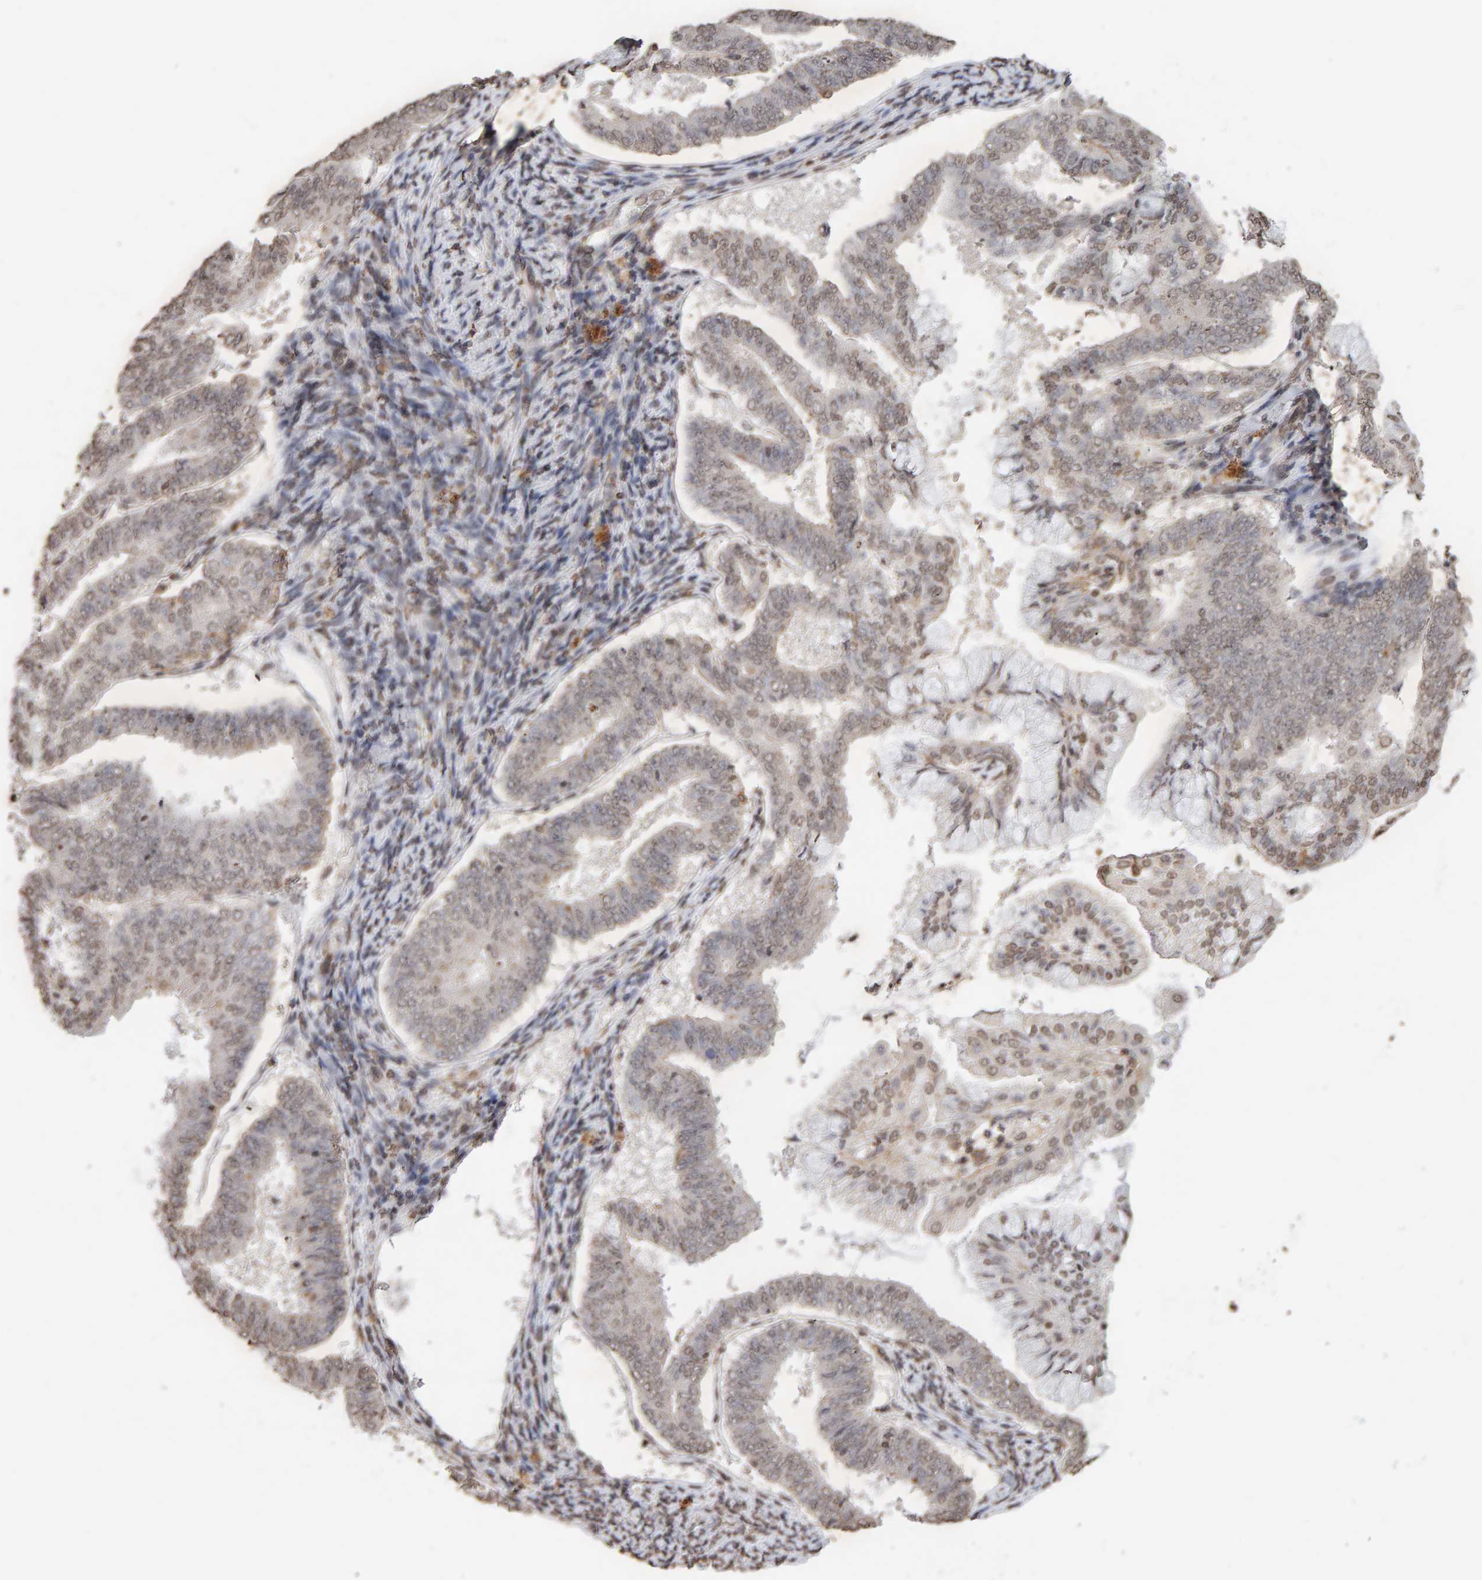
{"staining": {"intensity": "weak", "quantity": ">75%", "location": "nuclear"}, "tissue": "endometrial cancer", "cell_type": "Tumor cells", "image_type": "cancer", "snomed": [{"axis": "morphology", "description": "Adenocarcinoma, NOS"}, {"axis": "topography", "description": "Endometrium"}], "caption": "Human endometrial cancer stained with a protein marker shows weak staining in tumor cells.", "gene": "DNAJB5", "patient": {"sex": "female", "age": 63}}